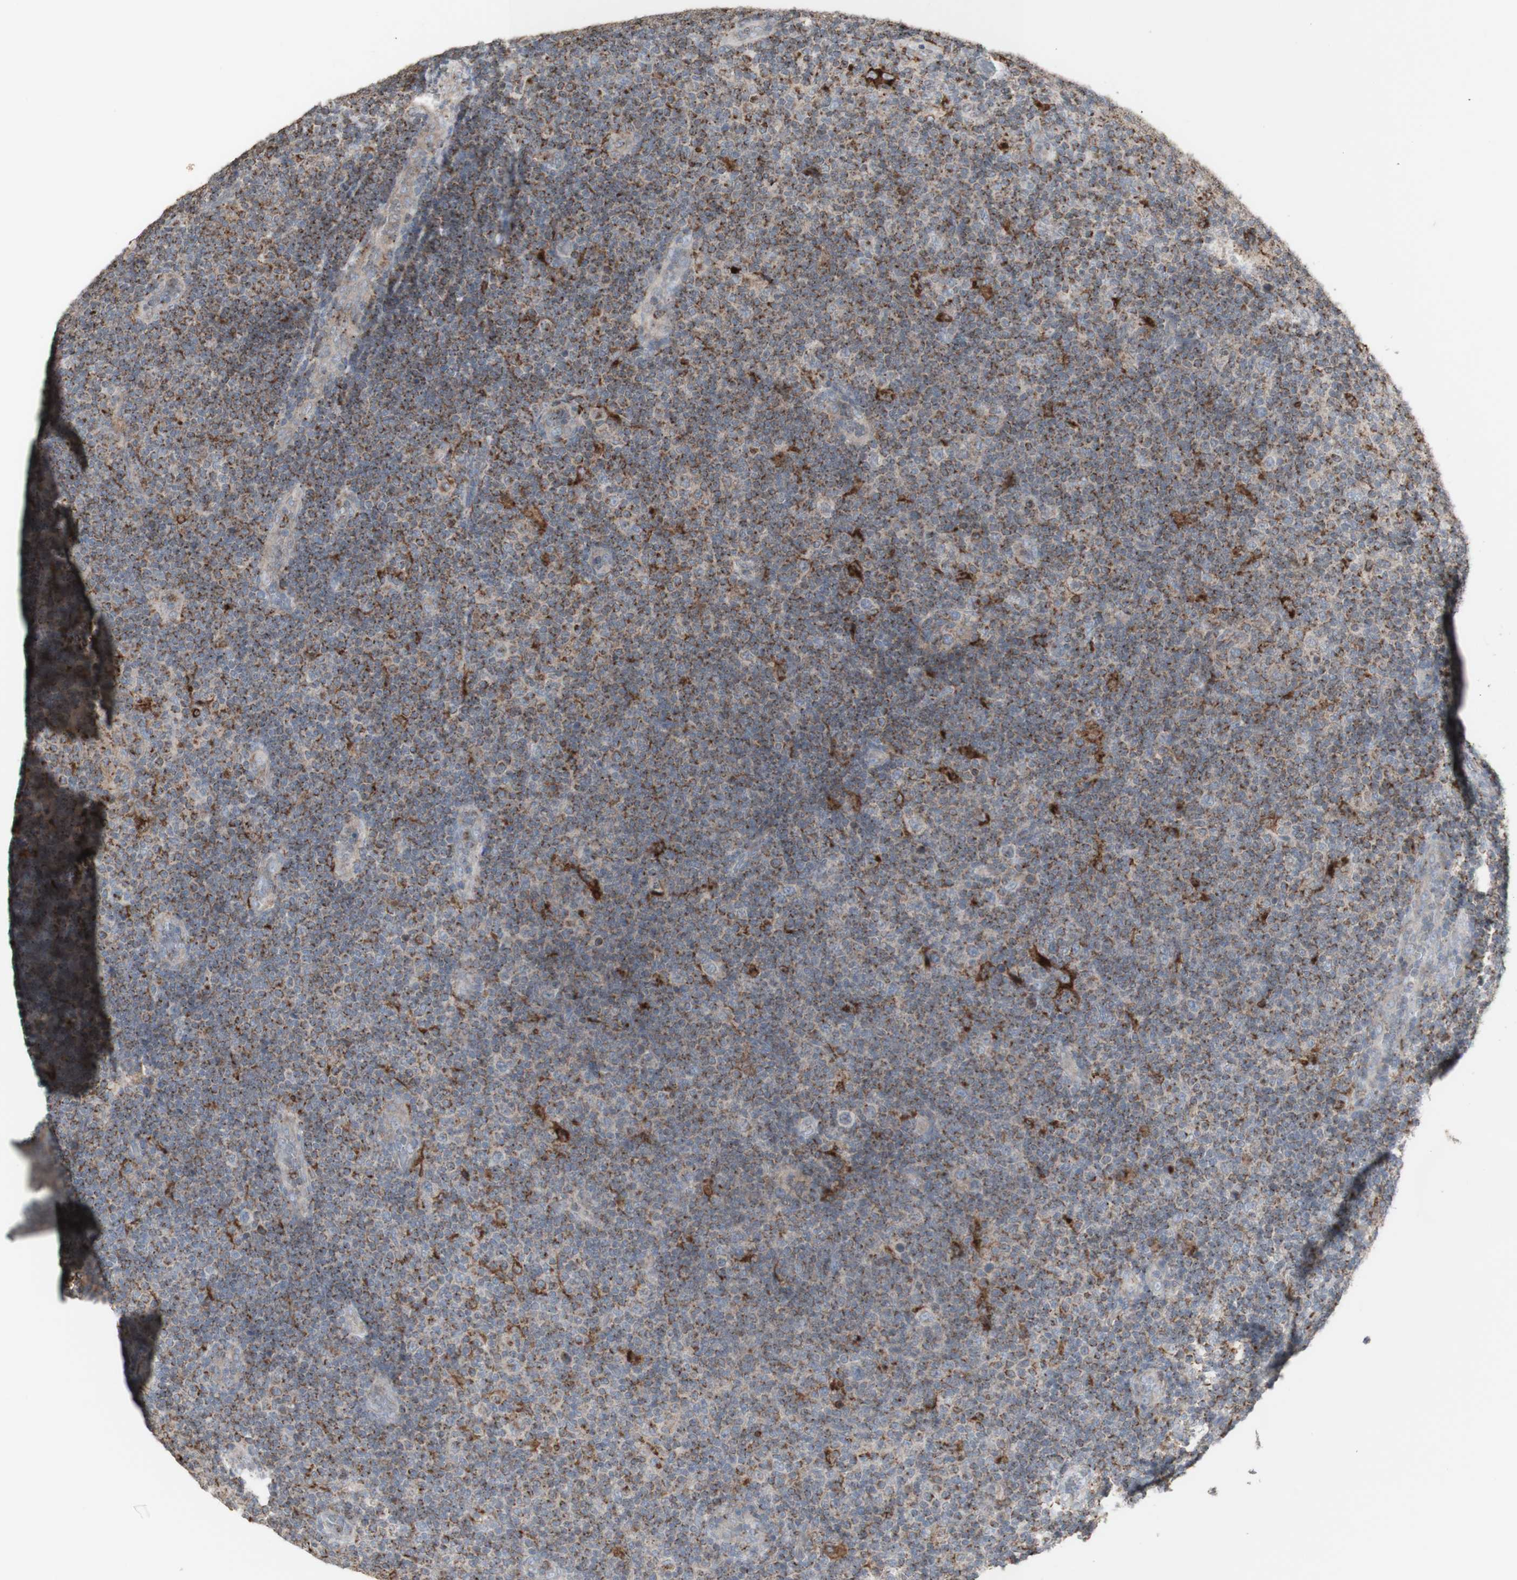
{"staining": {"intensity": "negative", "quantity": "none", "location": "none"}, "tissue": "lymphoma", "cell_type": "Tumor cells", "image_type": "cancer", "snomed": [{"axis": "morphology", "description": "Malignant lymphoma, non-Hodgkin's type, Low grade"}, {"axis": "topography", "description": "Lymph node"}], "caption": "Immunohistochemistry photomicrograph of malignant lymphoma, non-Hodgkin's type (low-grade) stained for a protein (brown), which displays no expression in tumor cells.", "gene": "ATP6V1E1", "patient": {"sex": "male", "age": 83}}